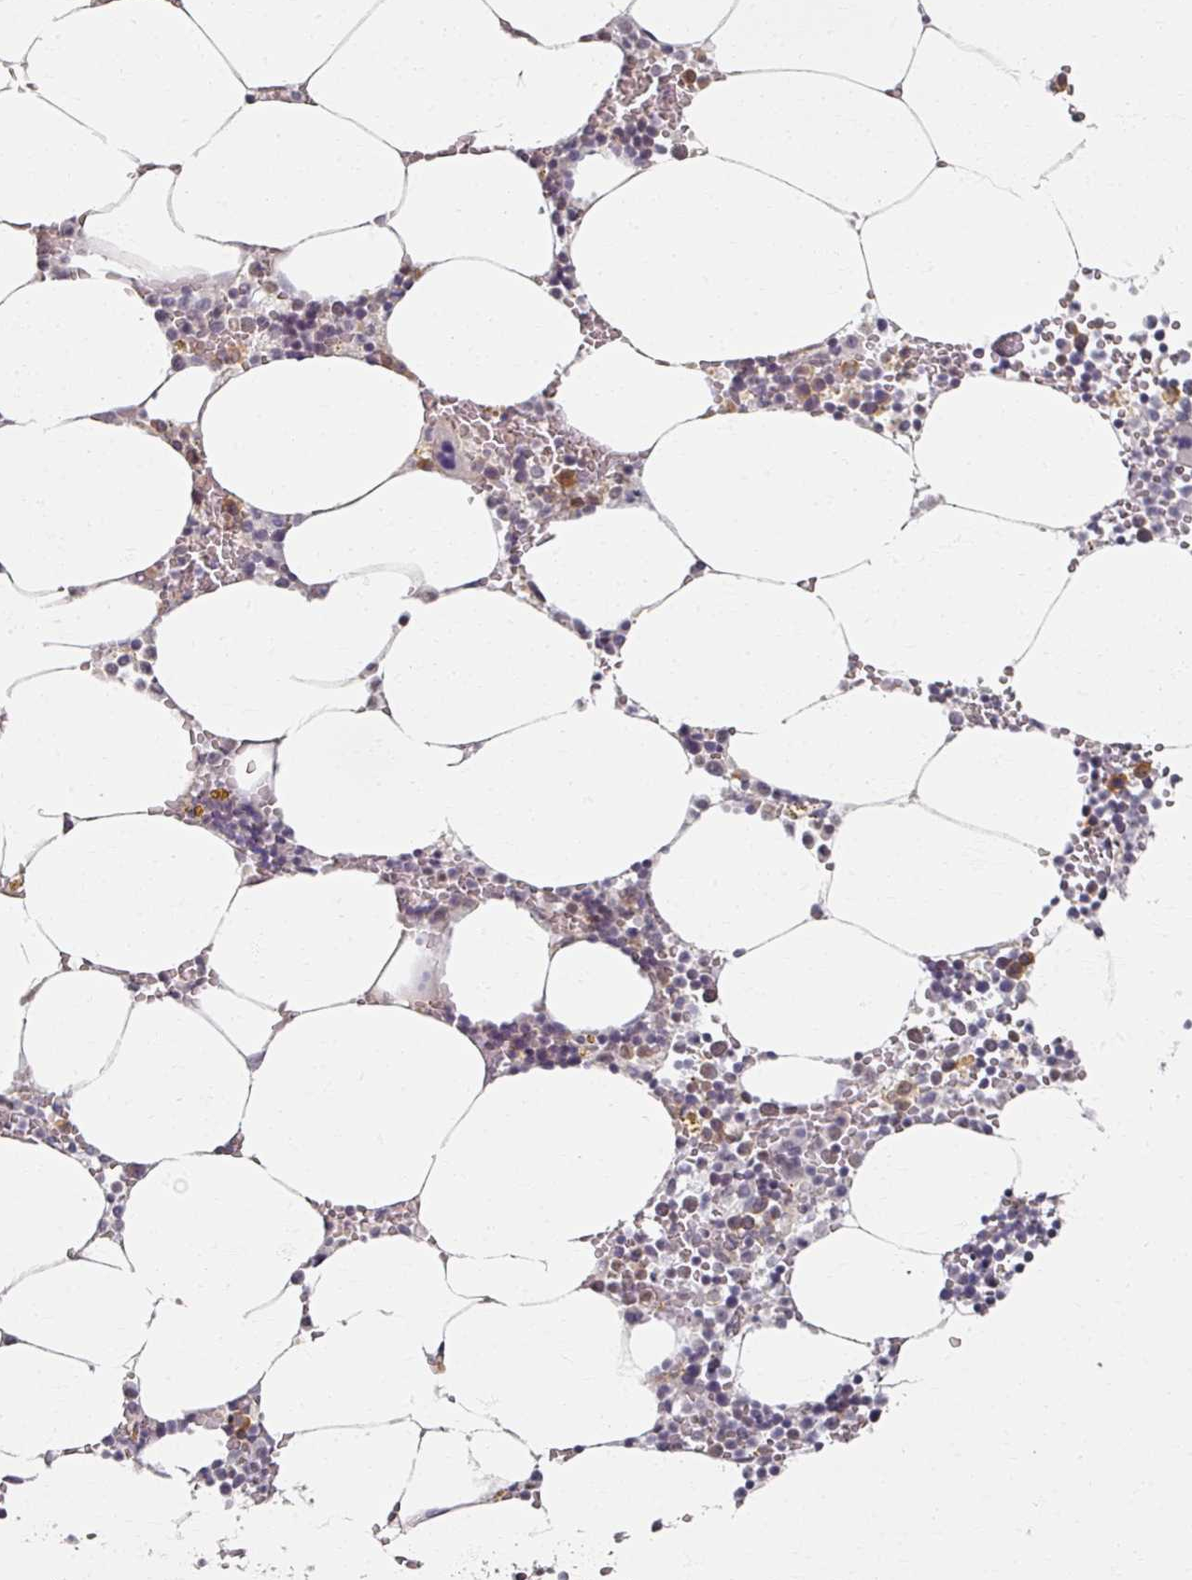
{"staining": {"intensity": "moderate", "quantity": "<25%", "location": "cytoplasmic/membranous,nuclear"}, "tissue": "bone marrow", "cell_type": "Hematopoietic cells", "image_type": "normal", "snomed": [{"axis": "morphology", "description": "Normal tissue, NOS"}, {"axis": "topography", "description": "Bone marrow"}], "caption": "Brown immunohistochemical staining in unremarkable human bone marrow exhibits moderate cytoplasmic/membranous,nuclear expression in approximately <25% of hematopoietic cells. The staining is performed using DAB (3,3'-diaminobenzidine) brown chromogen to label protein expression. The nuclei are counter-stained blue using hematoxylin.", "gene": "RIPOR3", "patient": {"sex": "male", "age": 70}}